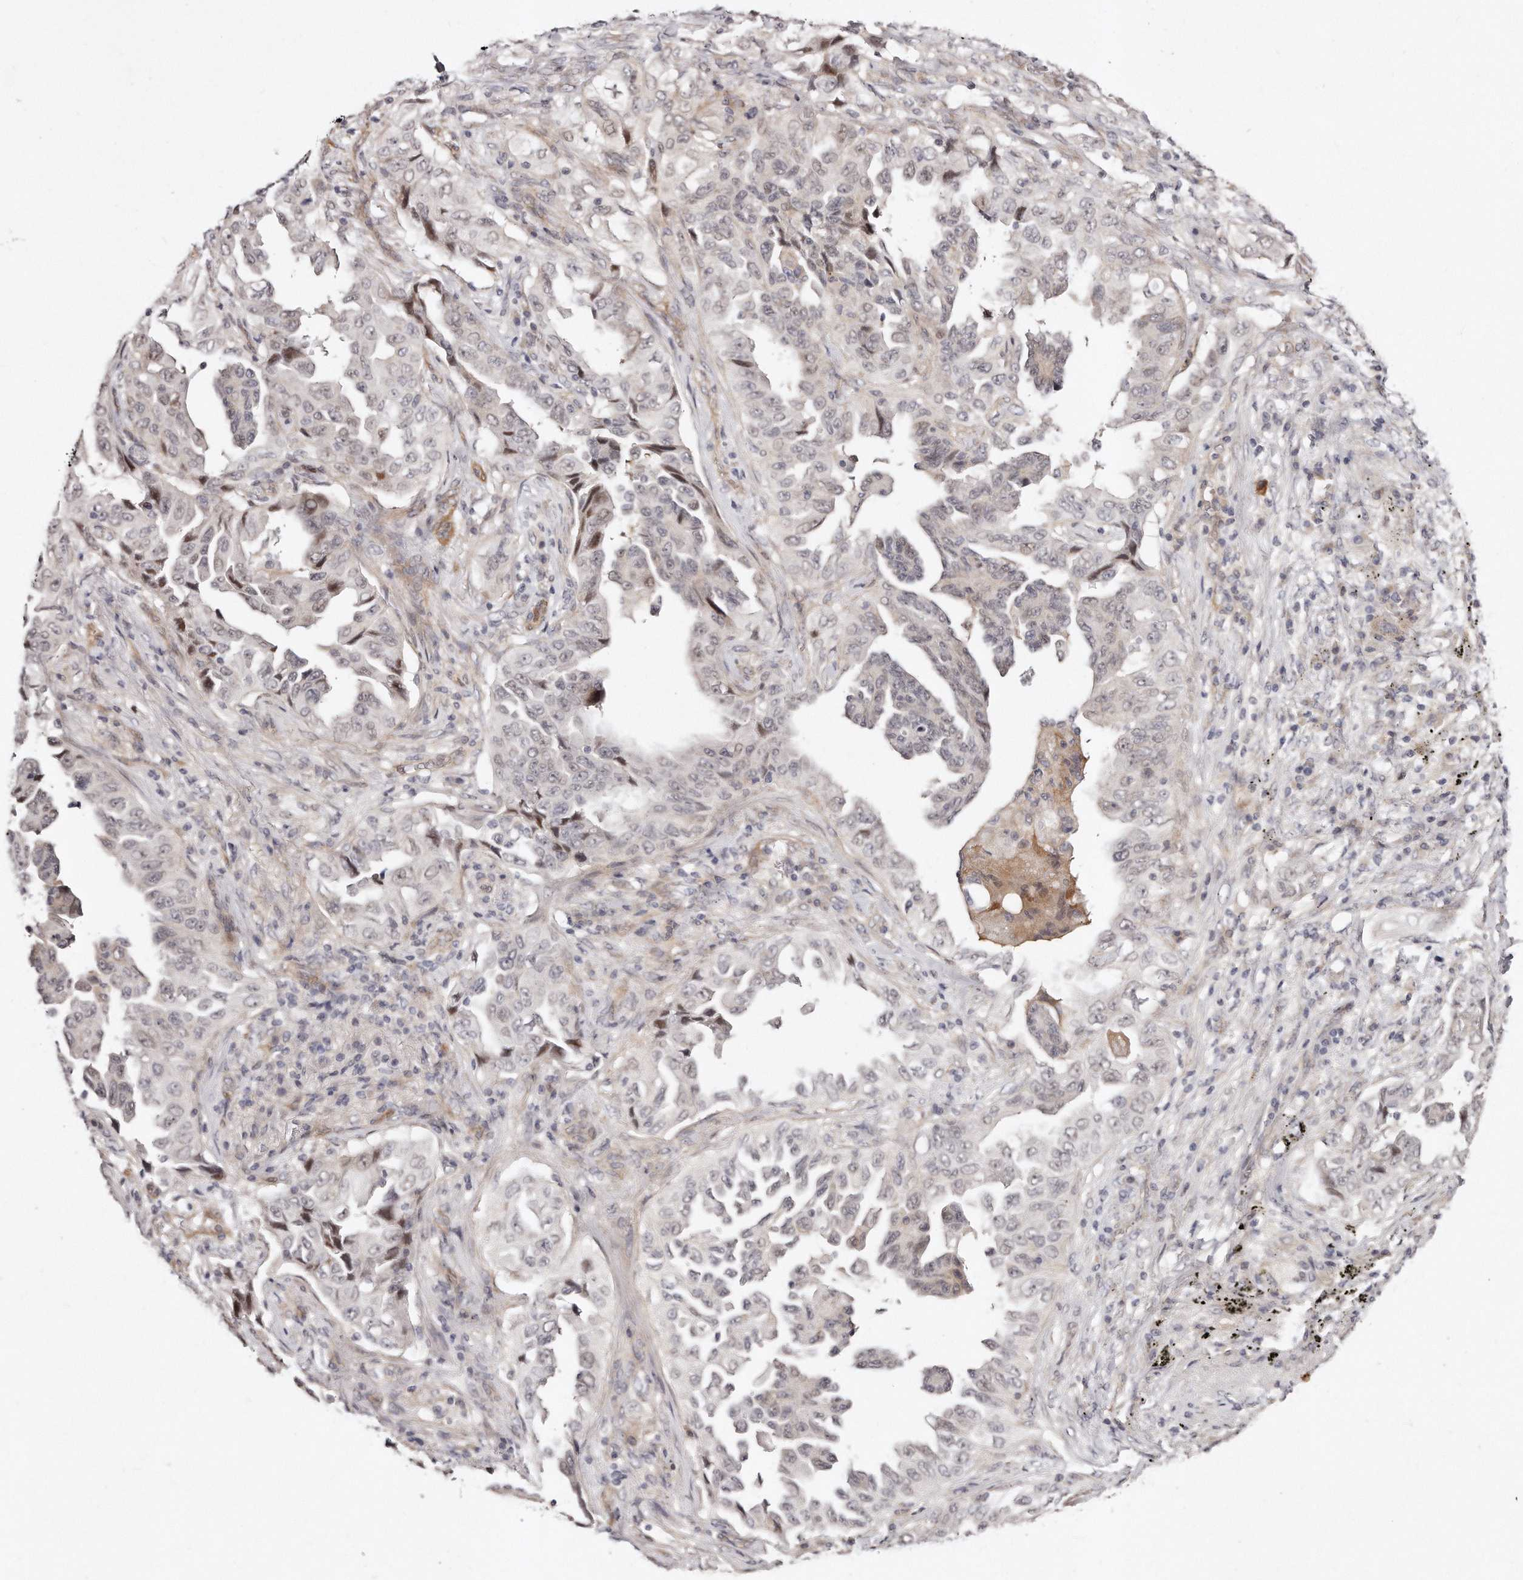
{"staining": {"intensity": "moderate", "quantity": "<25%", "location": "cytoplasmic/membranous,nuclear"}, "tissue": "lung cancer", "cell_type": "Tumor cells", "image_type": "cancer", "snomed": [{"axis": "morphology", "description": "Adenocarcinoma, NOS"}, {"axis": "topography", "description": "Lung"}], "caption": "Tumor cells exhibit moderate cytoplasmic/membranous and nuclear positivity in about <25% of cells in lung adenocarcinoma.", "gene": "CASZ1", "patient": {"sex": "female", "age": 51}}